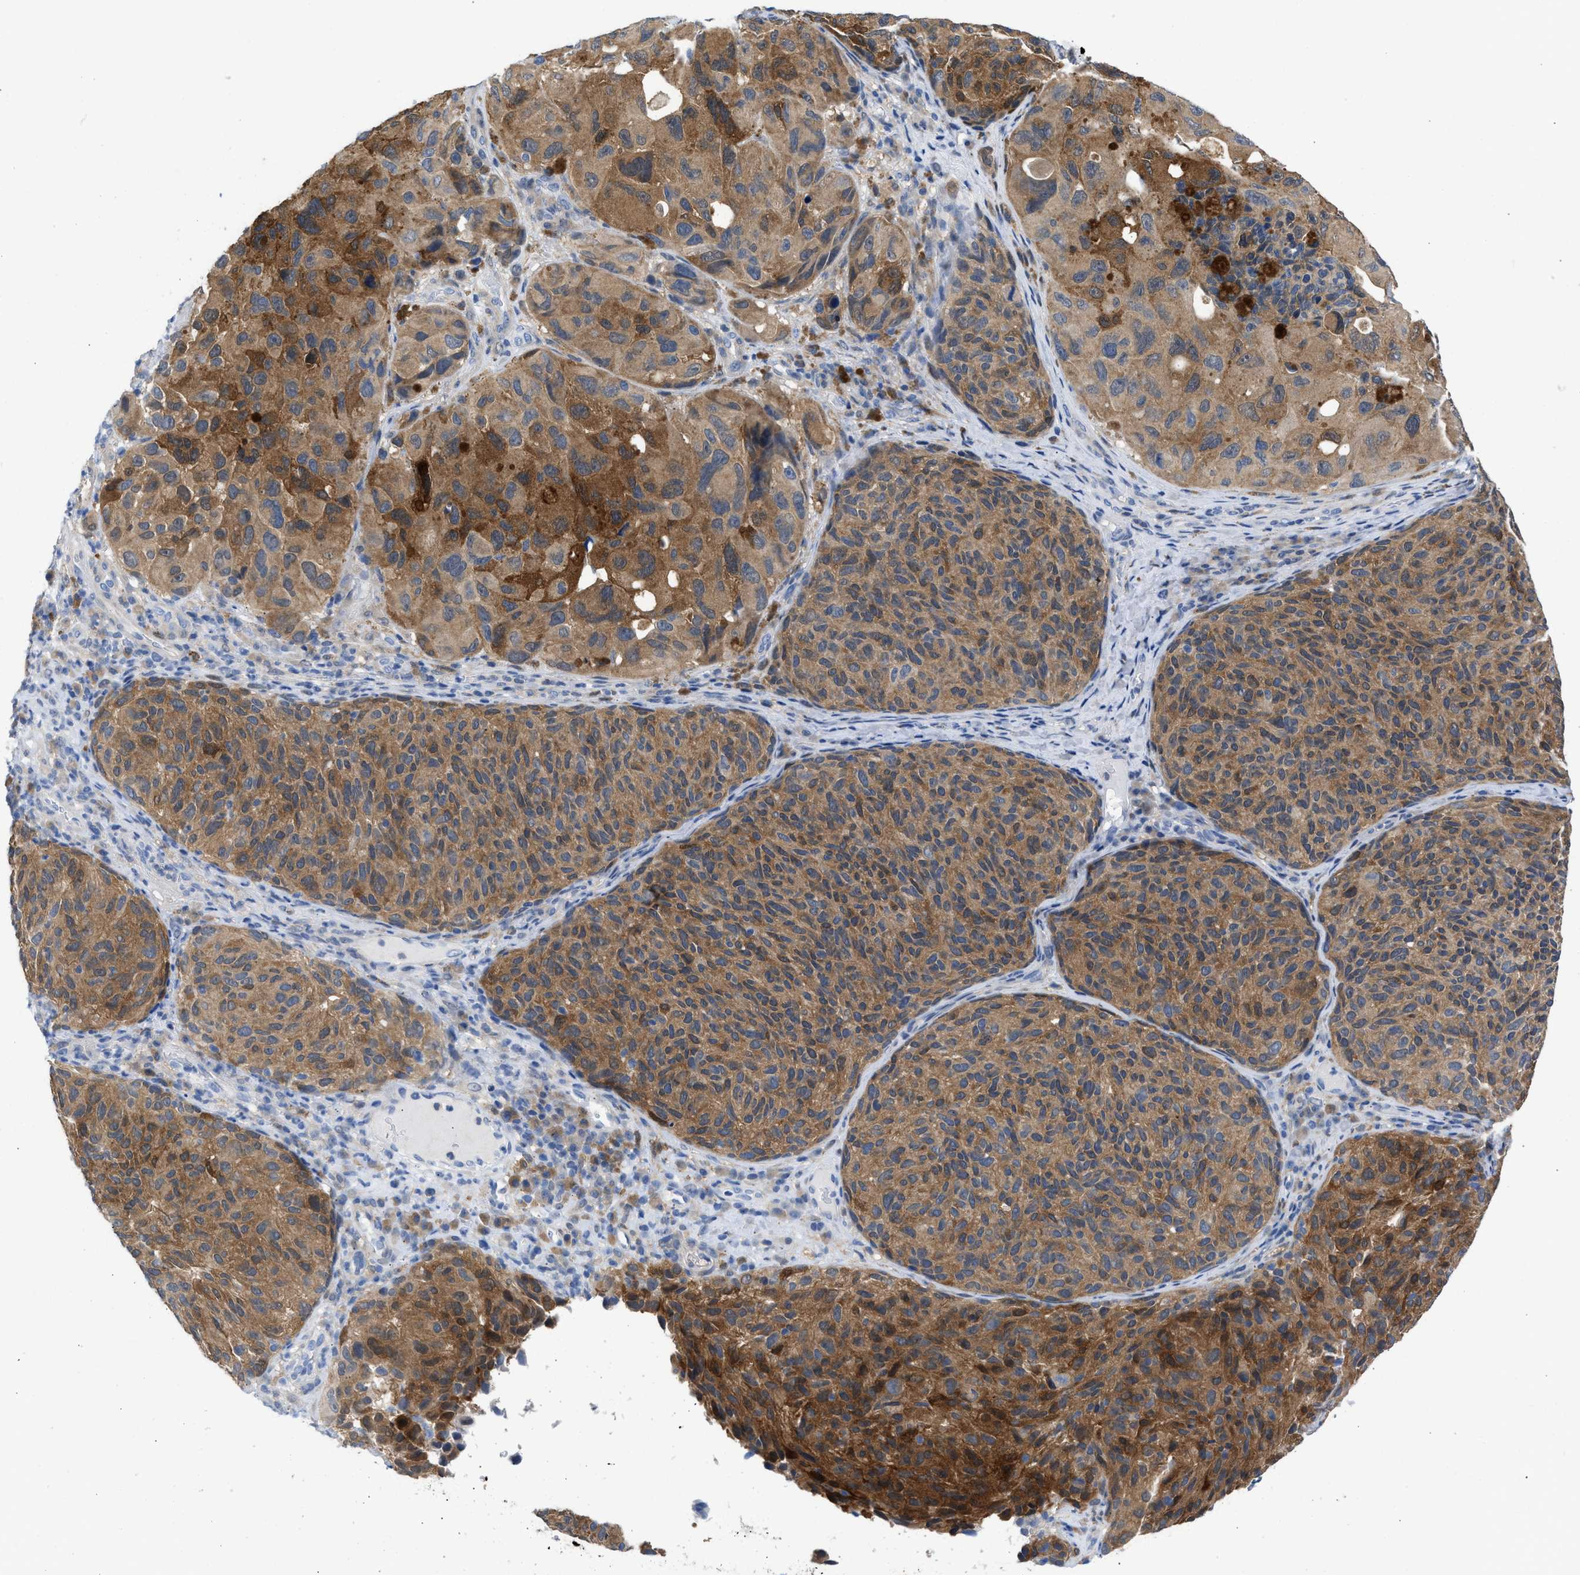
{"staining": {"intensity": "moderate", "quantity": ">75%", "location": "cytoplasmic/membranous"}, "tissue": "melanoma", "cell_type": "Tumor cells", "image_type": "cancer", "snomed": [{"axis": "morphology", "description": "Malignant melanoma, NOS"}, {"axis": "topography", "description": "Skin"}], "caption": "Malignant melanoma was stained to show a protein in brown. There is medium levels of moderate cytoplasmic/membranous positivity in approximately >75% of tumor cells. (DAB (3,3'-diaminobenzidine) IHC with brightfield microscopy, high magnification).", "gene": "CBR1", "patient": {"sex": "female", "age": 73}}